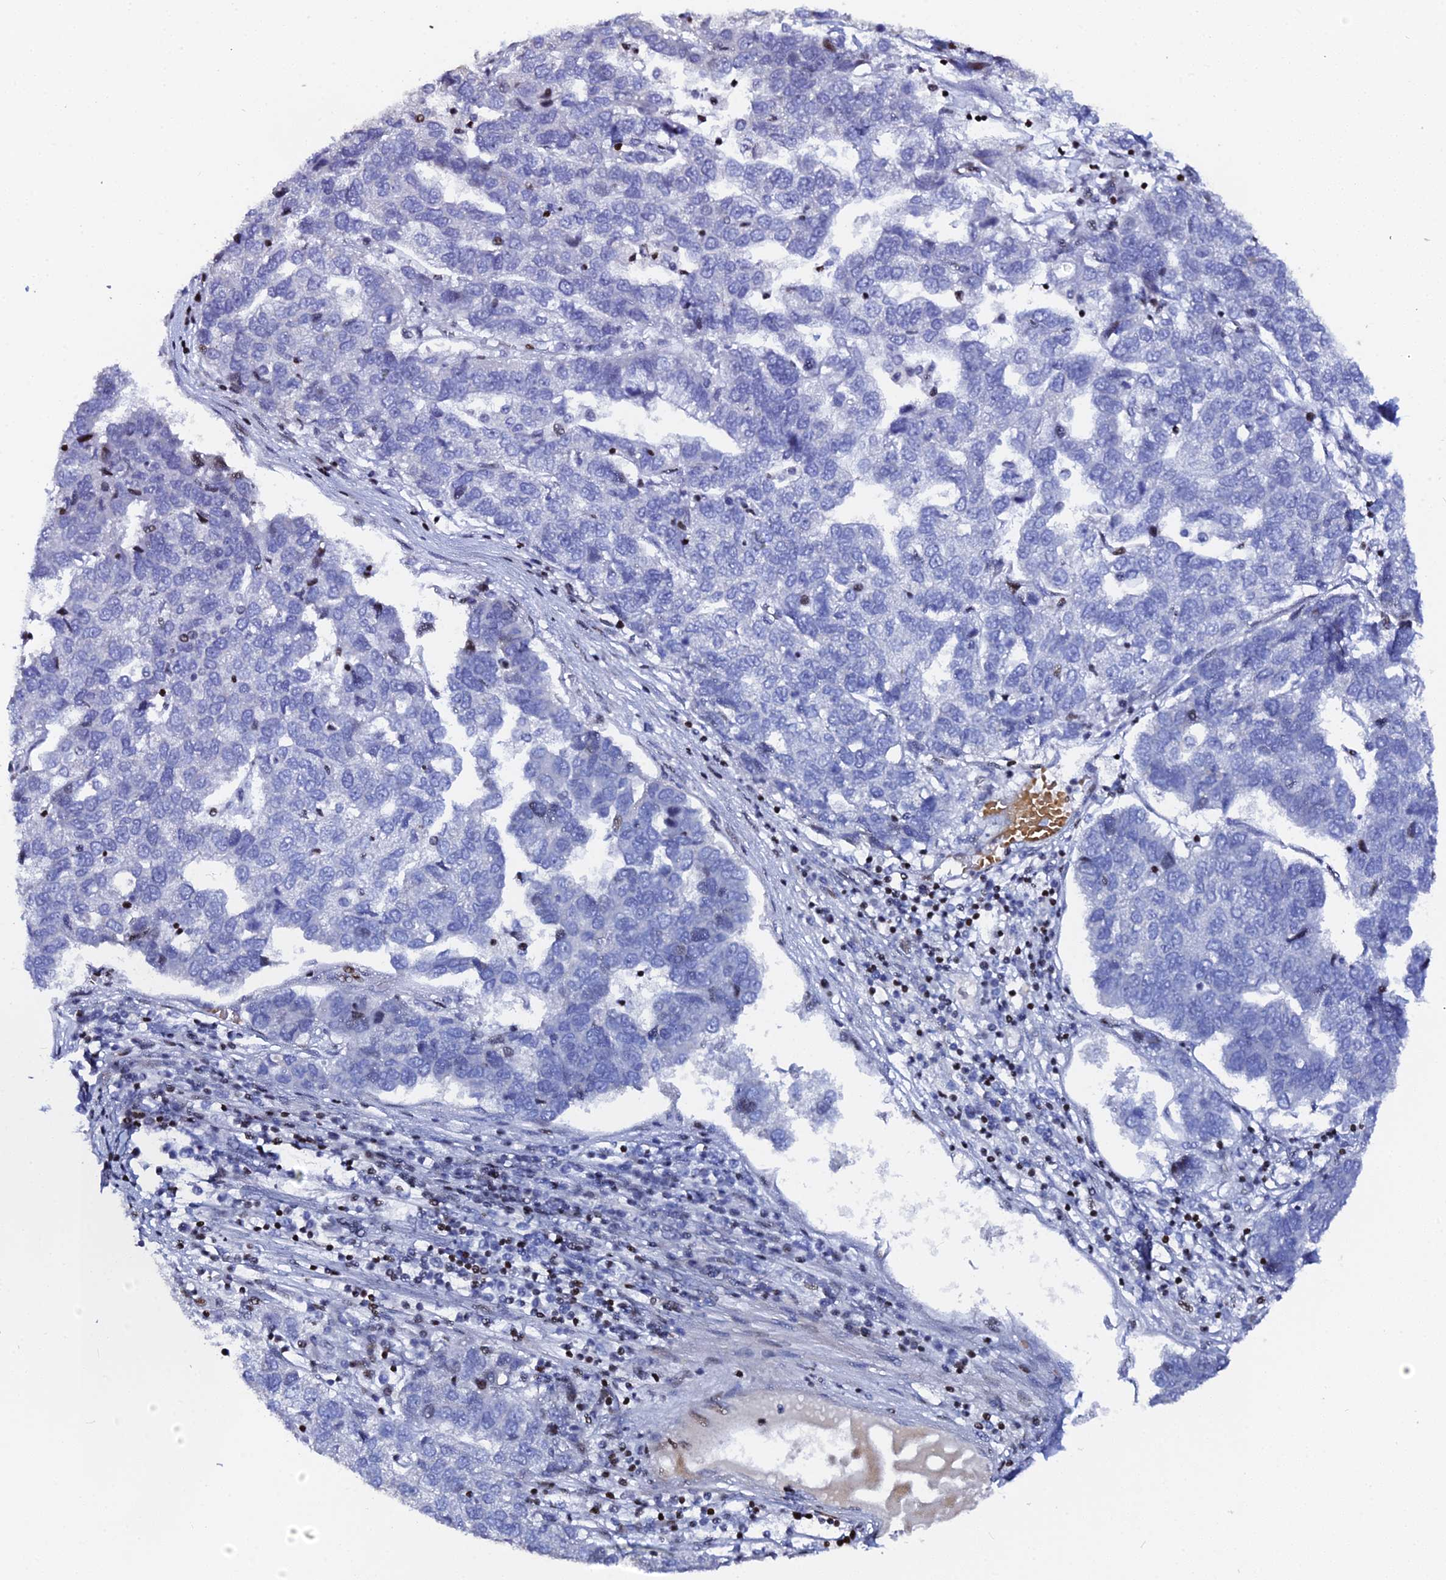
{"staining": {"intensity": "negative", "quantity": "none", "location": "none"}, "tissue": "pancreatic cancer", "cell_type": "Tumor cells", "image_type": "cancer", "snomed": [{"axis": "morphology", "description": "Adenocarcinoma, NOS"}, {"axis": "topography", "description": "Pancreas"}], "caption": "DAB (3,3'-diaminobenzidine) immunohistochemical staining of pancreatic cancer reveals no significant staining in tumor cells.", "gene": "MYNN", "patient": {"sex": "female", "age": 61}}